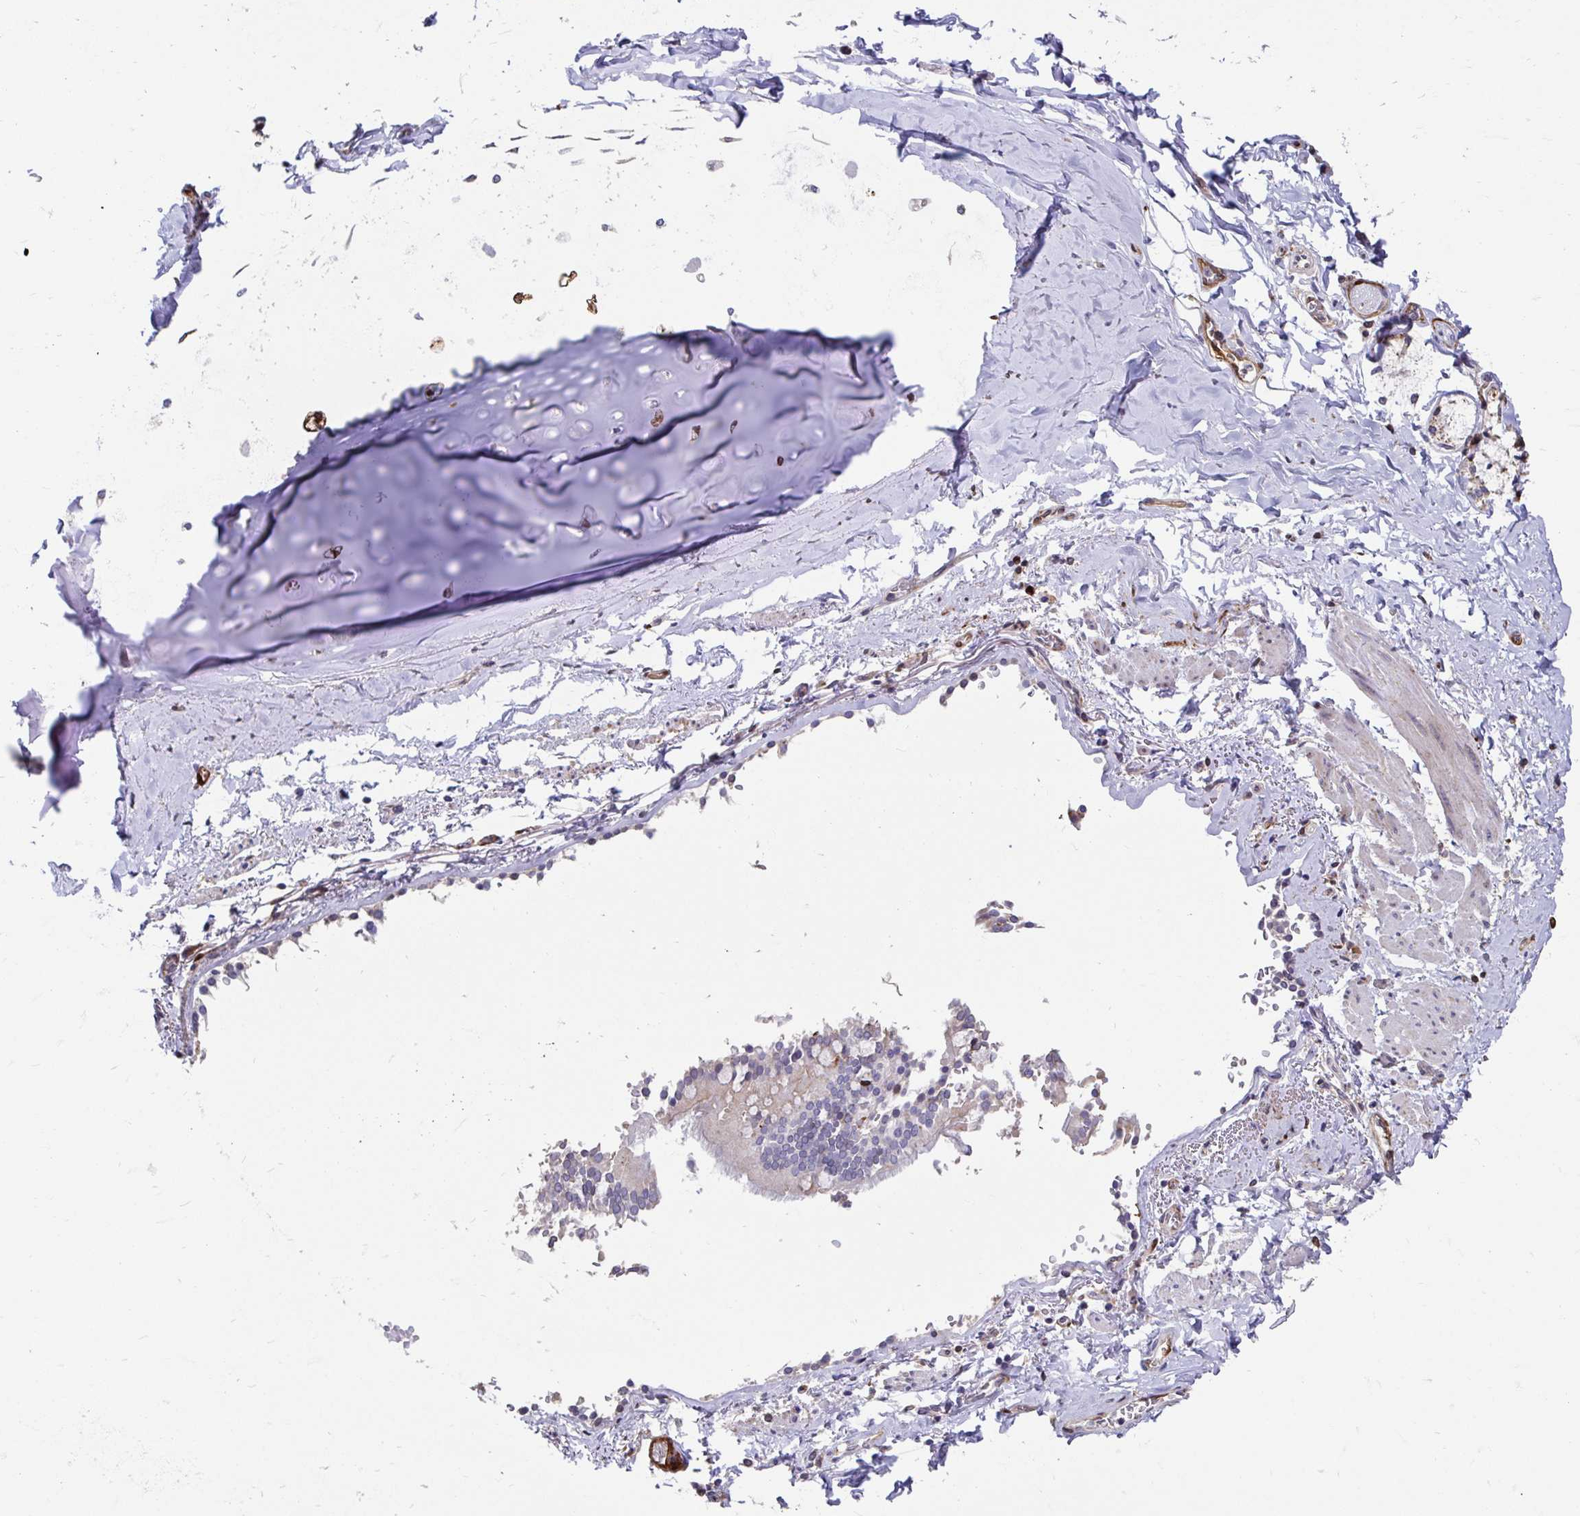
{"staining": {"intensity": "negative", "quantity": "none", "location": "none"}, "tissue": "soft tissue", "cell_type": "Chondrocytes", "image_type": "normal", "snomed": [{"axis": "morphology", "description": "Normal tissue, NOS"}, {"axis": "topography", "description": "Cartilage tissue"}, {"axis": "topography", "description": "Bronchus"}, {"axis": "topography", "description": "Peripheral nerve tissue"}], "caption": "The histopathology image displays no significant staining in chondrocytes of soft tissue.", "gene": "CDKL1", "patient": {"sex": "male", "age": 67}}